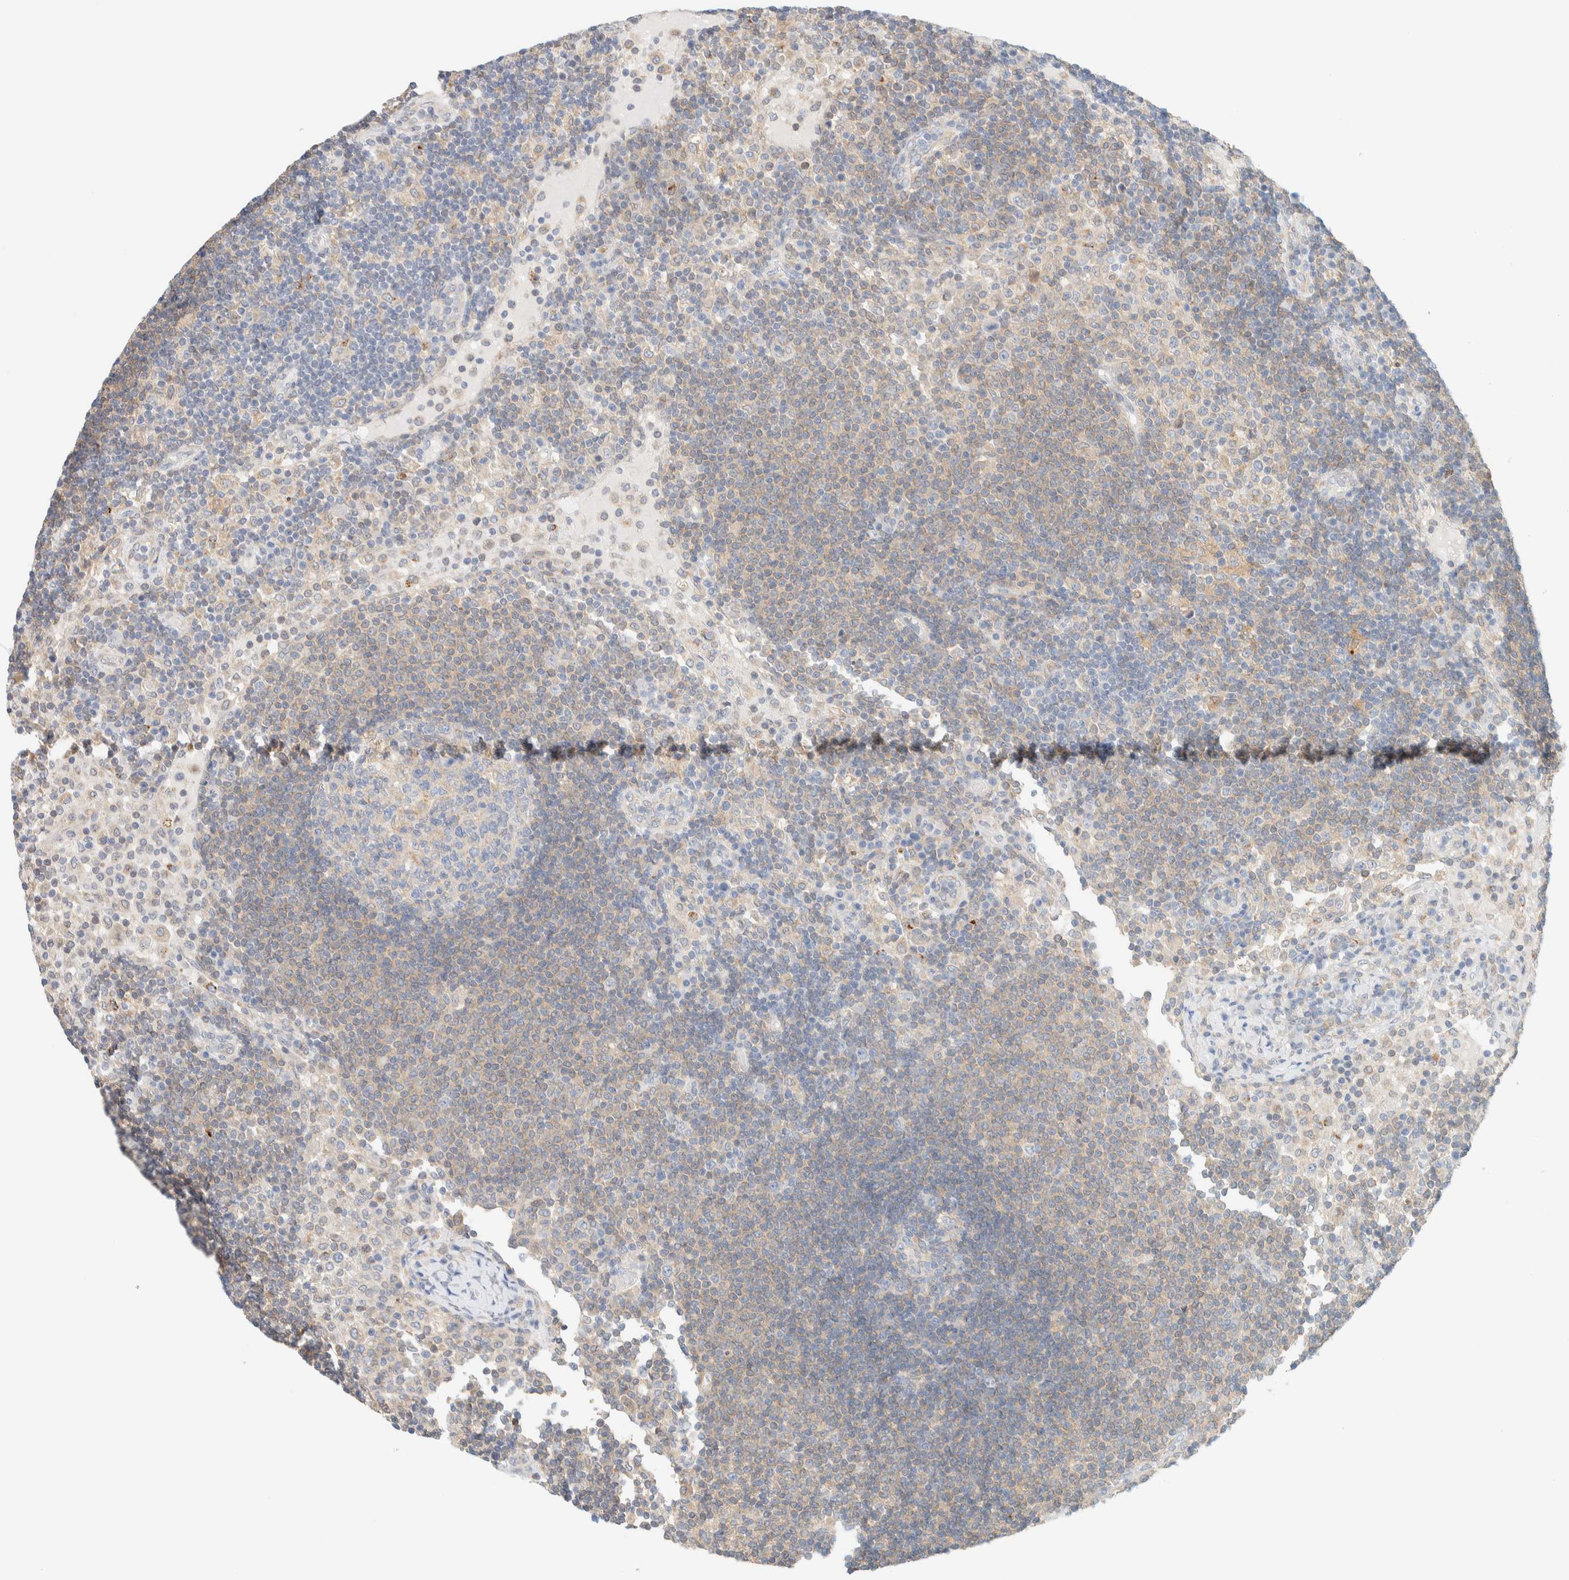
{"staining": {"intensity": "negative", "quantity": "none", "location": "none"}, "tissue": "lymph node", "cell_type": "Germinal center cells", "image_type": "normal", "snomed": [{"axis": "morphology", "description": "Normal tissue, NOS"}, {"axis": "topography", "description": "Lymph node"}], "caption": "The immunohistochemistry (IHC) photomicrograph has no significant expression in germinal center cells of lymph node.", "gene": "NT5C", "patient": {"sex": "female", "age": 53}}